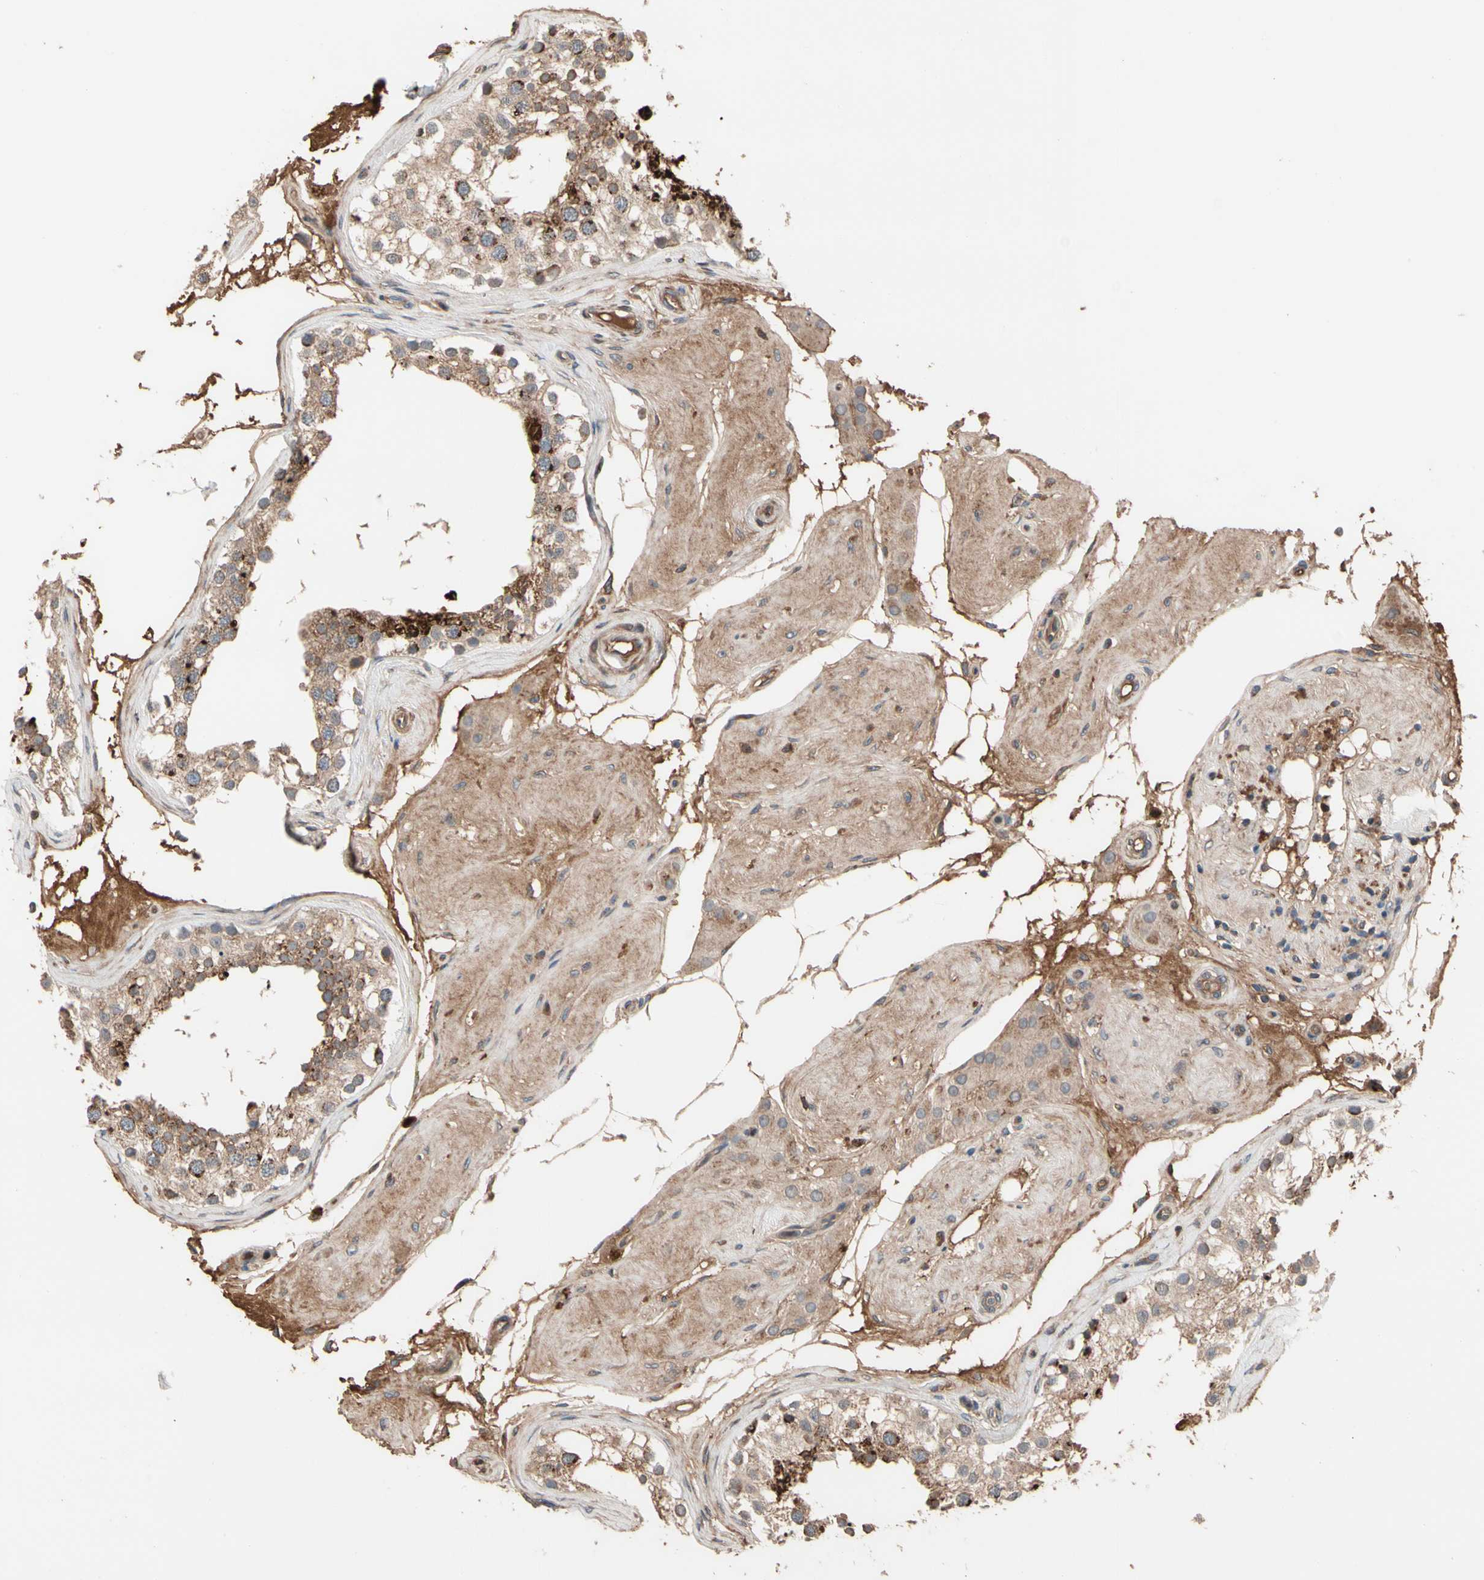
{"staining": {"intensity": "strong", "quantity": "<25%", "location": "cytoplasmic/membranous"}, "tissue": "testis", "cell_type": "Cells in seminiferous ducts", "image_type": "normal", "snomed": [{"axis": "morphology", "description": "Normal tissue, NOS"}, {"axis": "topography", "description": "Testis"}], "caption": "Strong cytoplasmic/membranous staining for a protein is seen in approximately <25% of cells in seminiferous ducts of benign testis using immunohistochemistry.", "gene": "GCK", "patient": {"sex": "male", "age": 68}}